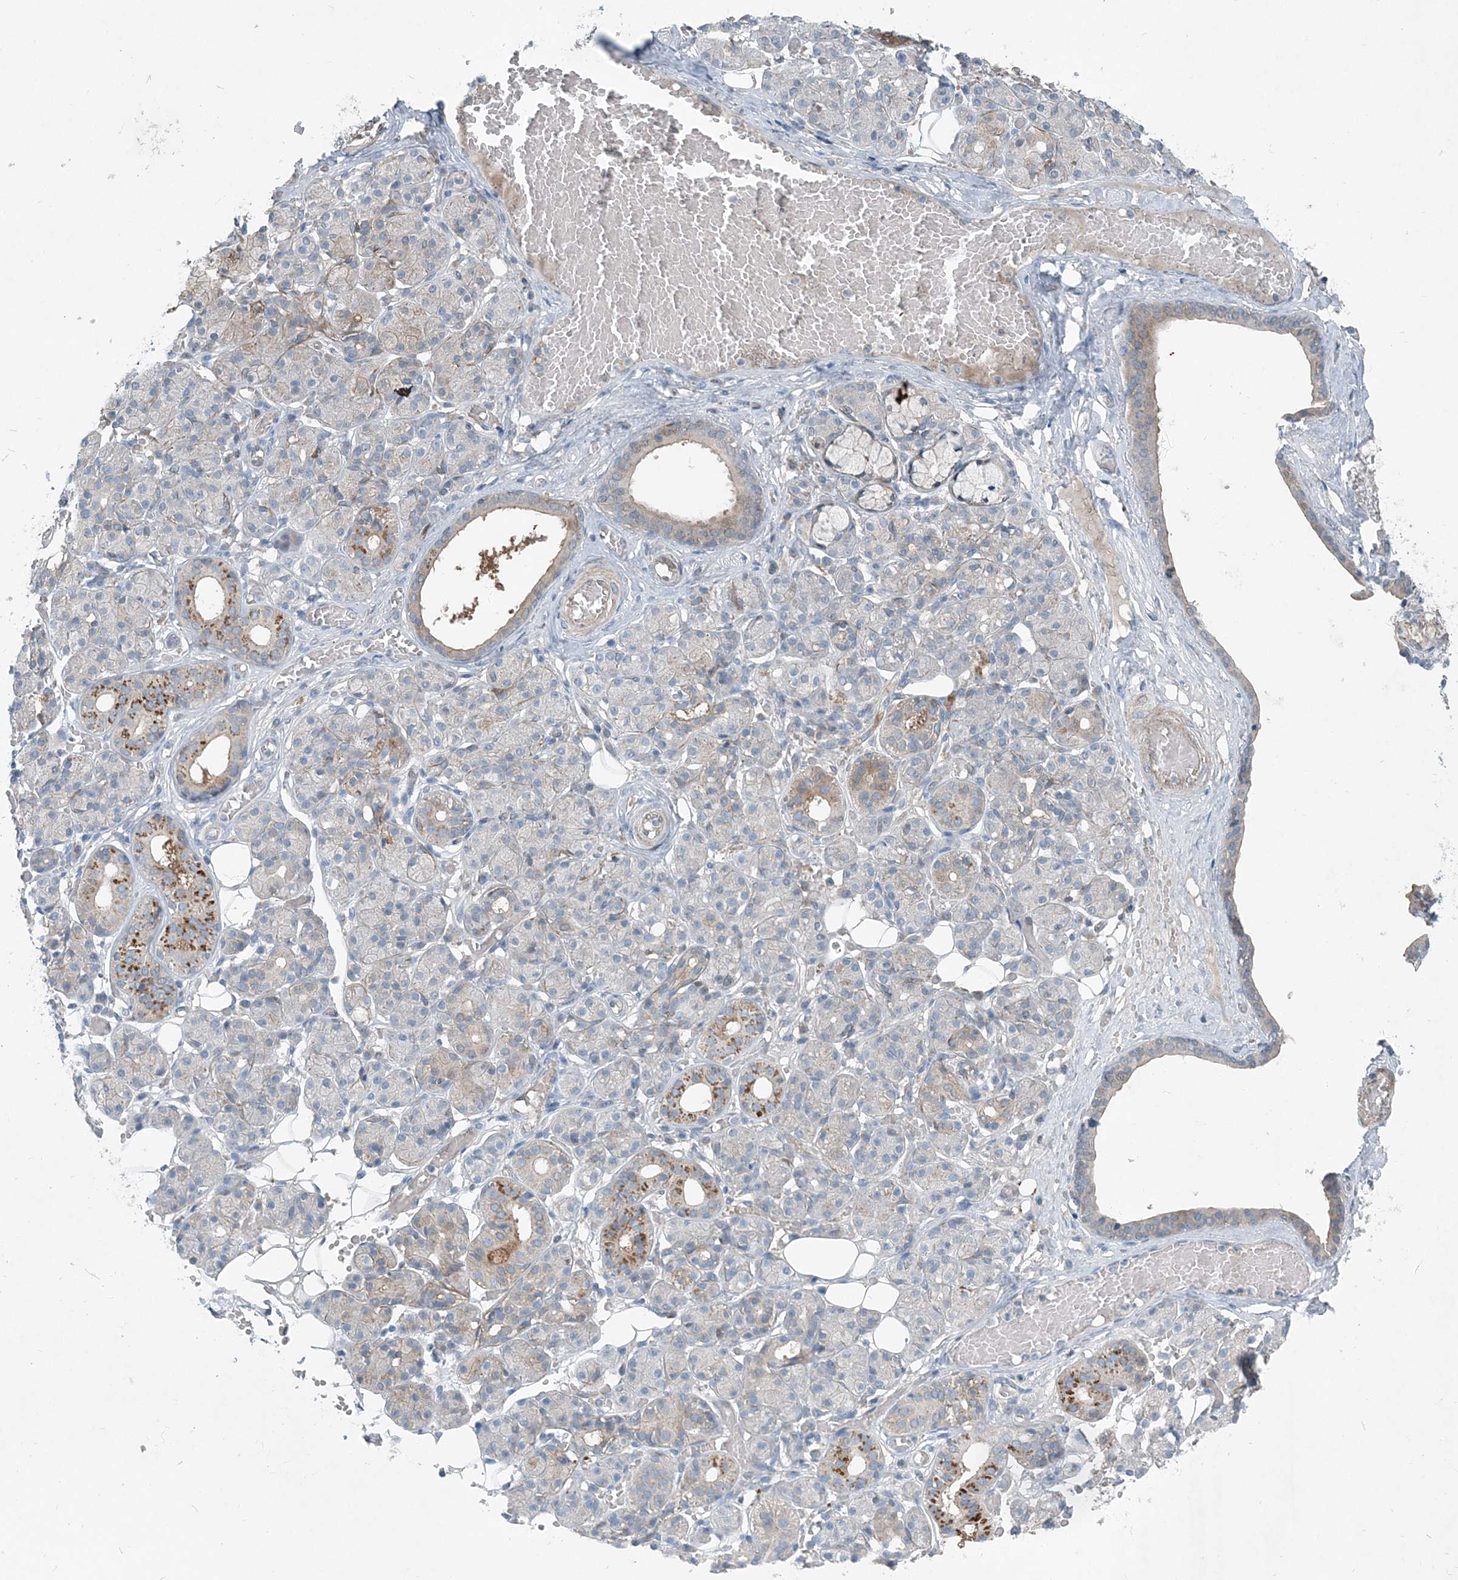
{"staining": {"intensity": "strong", "quantity": "<25%", "location": "cytoplasmic/membranous"}, "tissue": "salivary gland", "cell_type": "Glandular cells", "image_type": "normal", "snomed": [{"axis": "morphology", "description": "Normal tissue, NOS"}, {"axis": "topography", "description": "Salivary gland"}], "caption": "Protein expression analysis of unremarkable salivary gland shows strong cytoplasmic/membranous expression in about <25% of glandular cells. (Brightfield microscopy of DAB IHC at high magnification).", "gene": "ARMH1", "patient": {"sex": "male", "age": 63}}